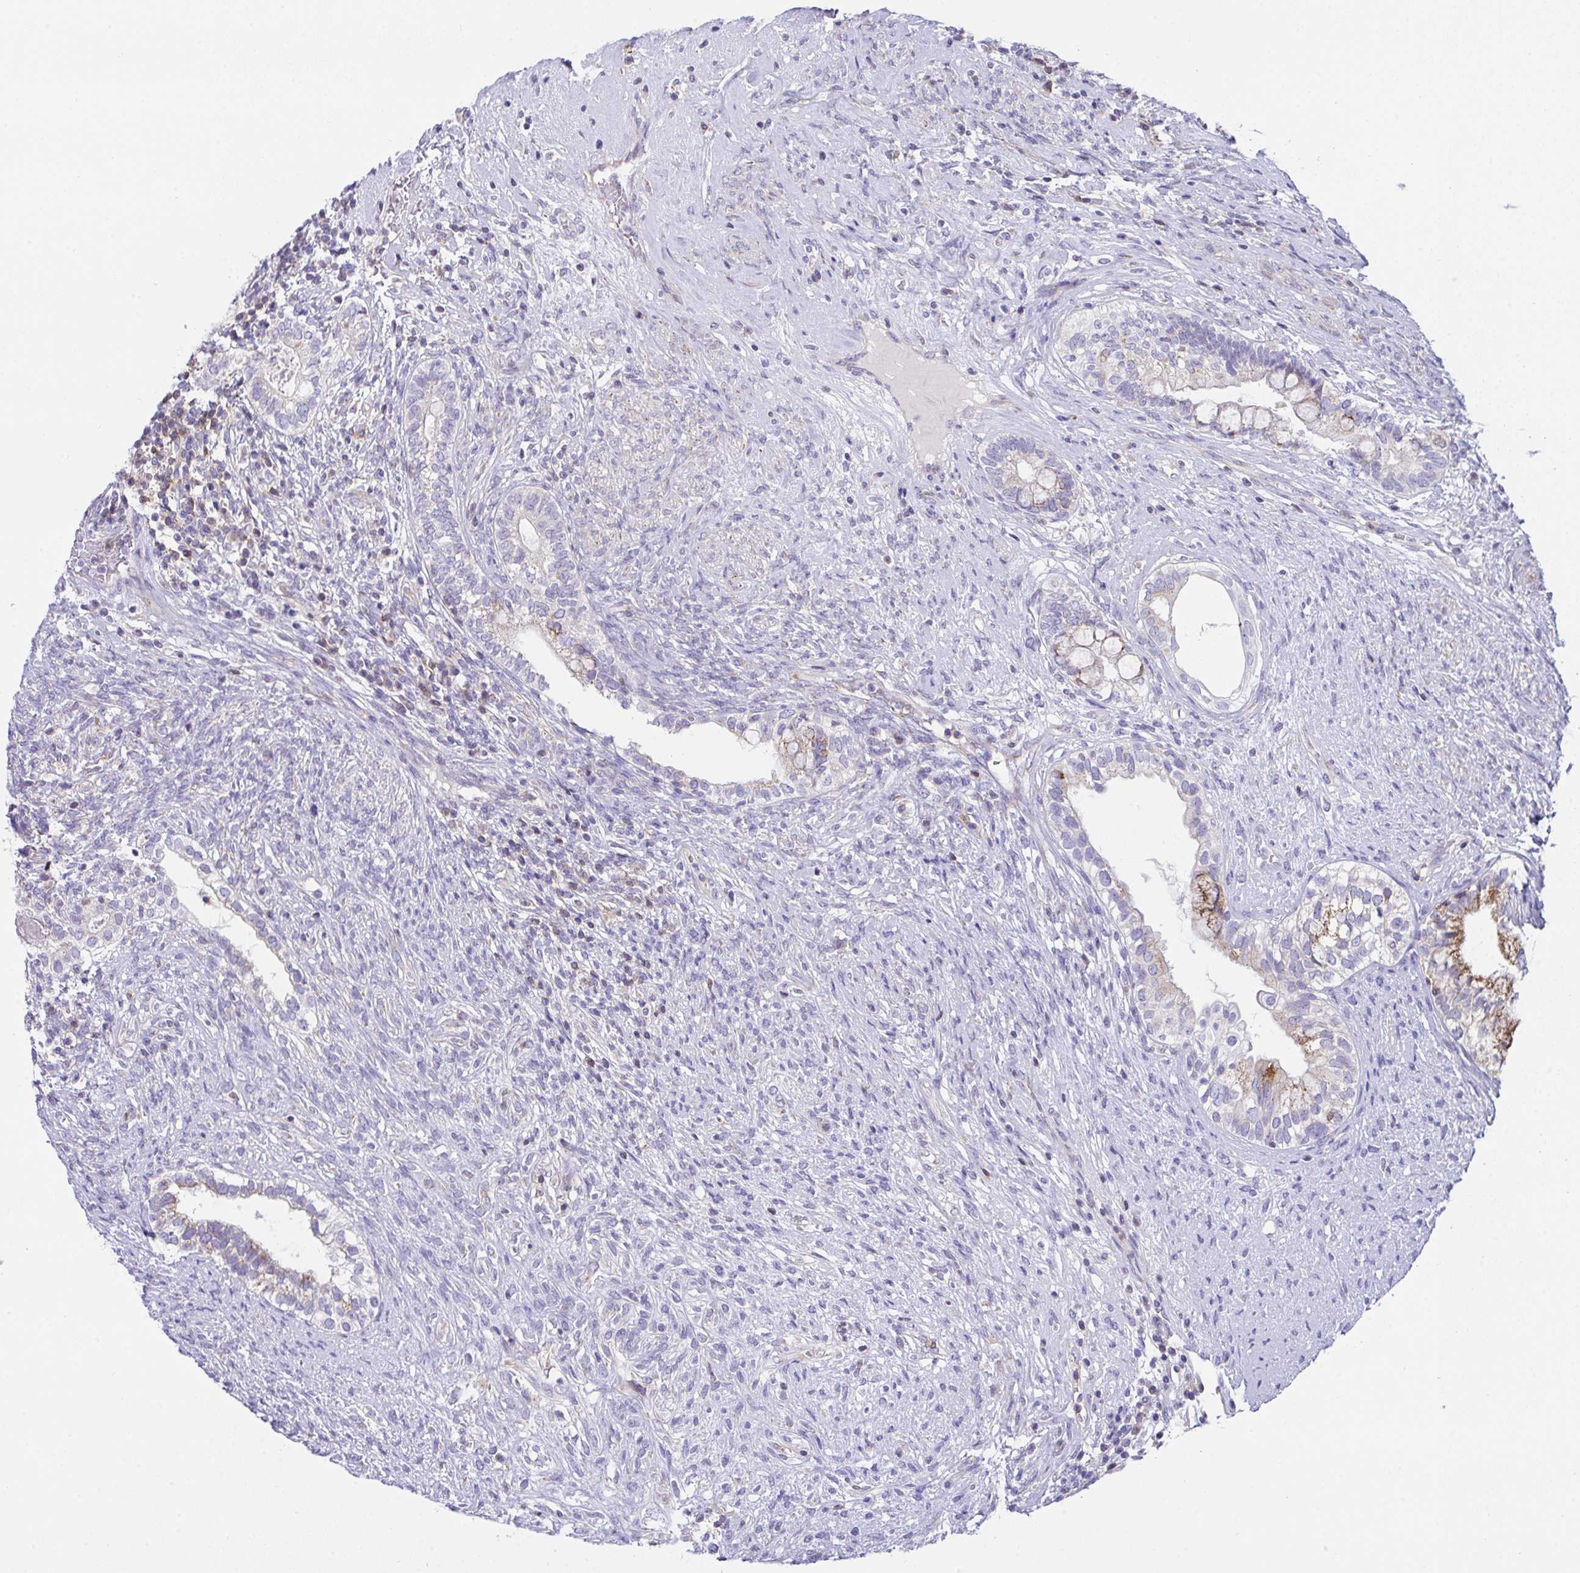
{"staining": {"intensity": "moderate", "quantity": "25%-75%", "location": "cytoplasmic/membranous"}, "tissue": "testis cancer", "cell_type": "Tumor cells", "image_type": "cancer", "snomed": [{"axis": "morphology", "description": "Seminoma, NOS"}, {"axis": "morphology", "description": "Carcinoma, Embryonal, NOS"}, {"axis": "topography", "description": "Testis"}], "caption": "Tumor cells display moderate cytoplasmic/membranous staining in about 25%-75% of cells in testis seminoma.", "gene": "MIA3", "patient": {"sex": "male", "age": 41}}